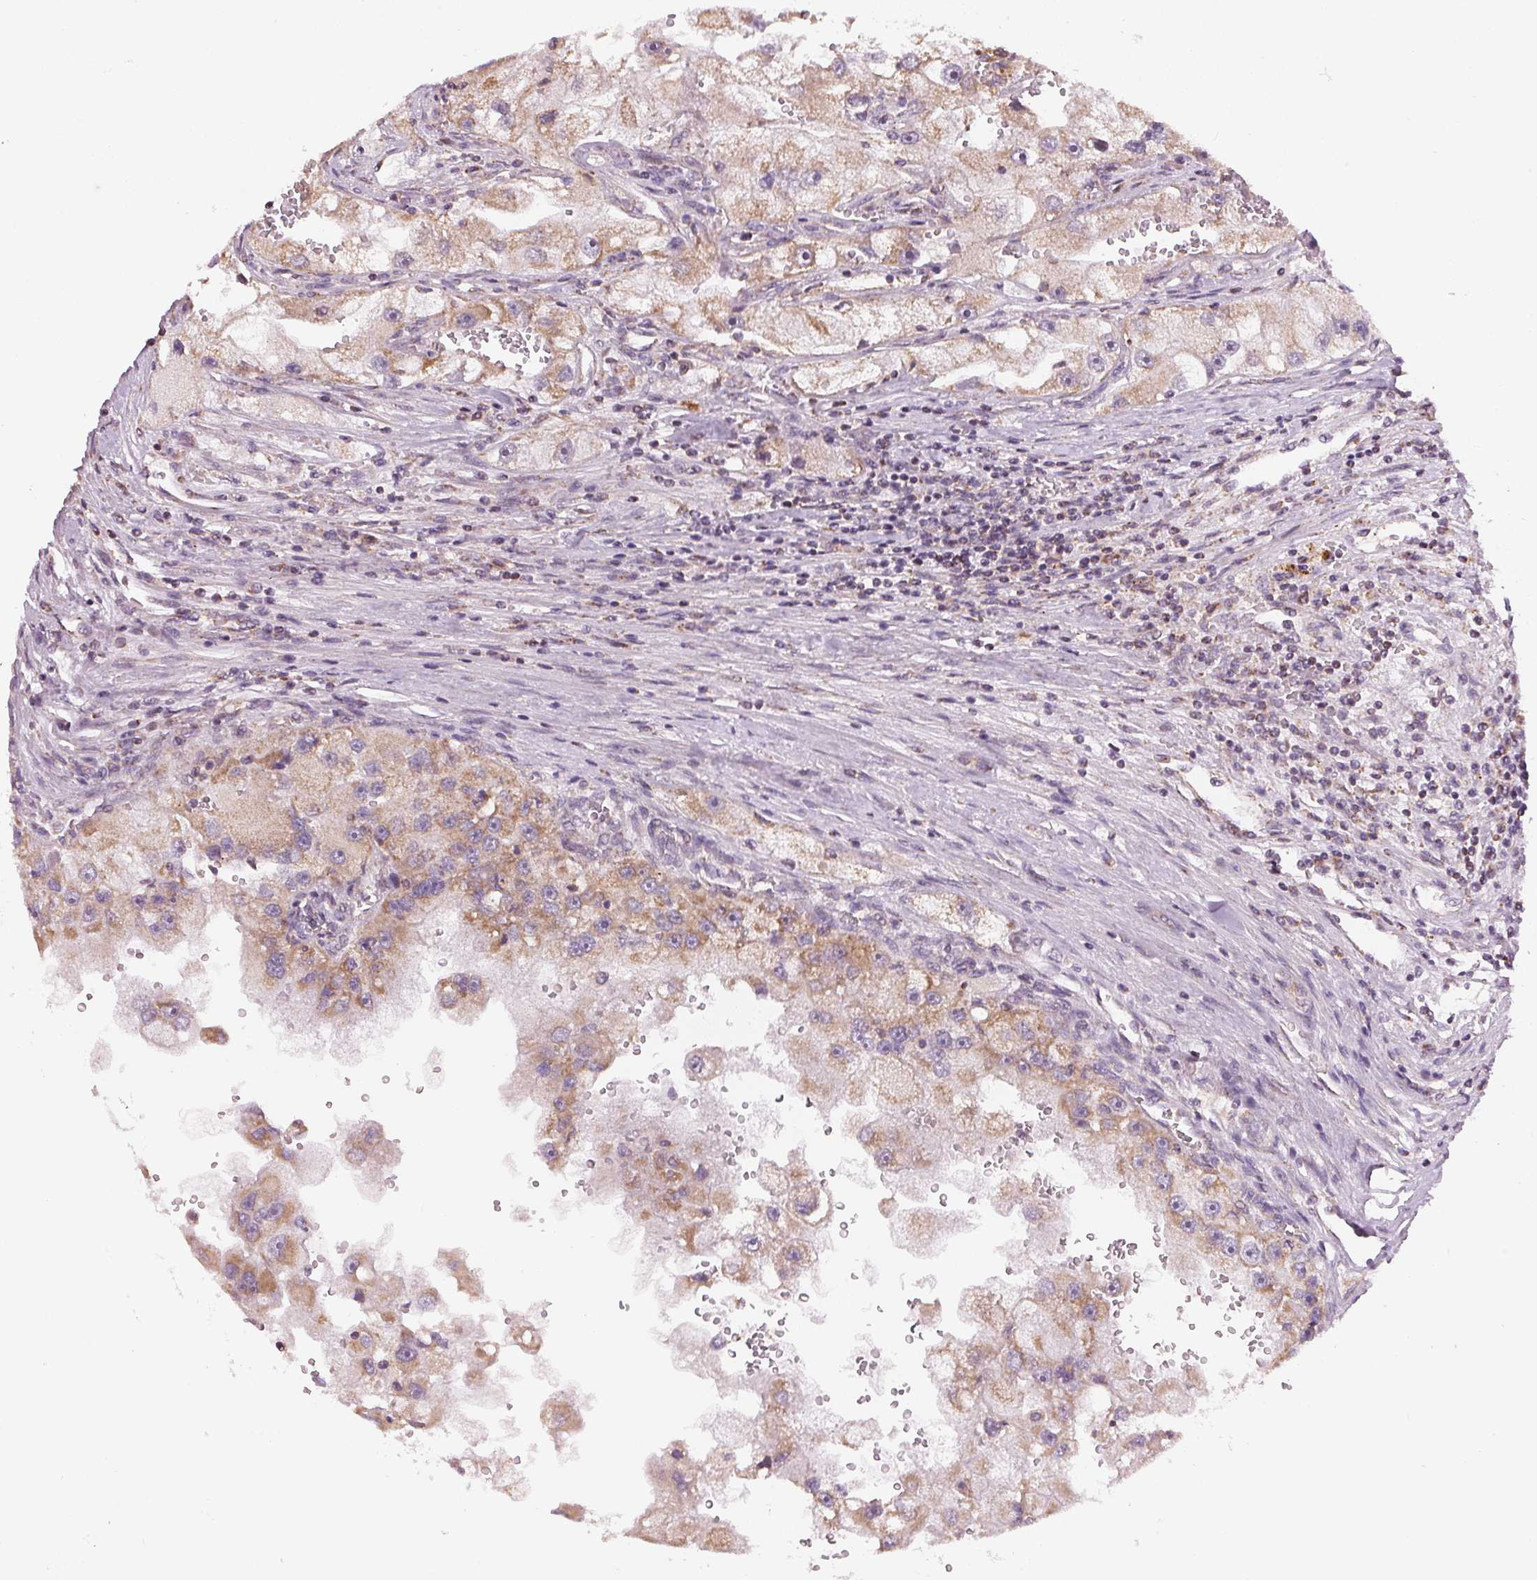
{"staining": {"intensity": "weak", "quantity": ">75%", "location": "cytoplasmic/membranous"}, "tissue": "renal cancer", "cell_type": "Tumor cells", "image_type": "cancer", "snomed": [{"axis": "morphology", "description": "Adenocarcinoma, NOS"}, {"axis": "topography", "description": "Kidney"}], "caption": "This is a photomicrograph of IHC staining of renal cancer, which shows weak staining in the cytoplasmic/membranous of tumor cells.", "gene": "COQ7", "patient": {"sex": "male", "age": 63}}